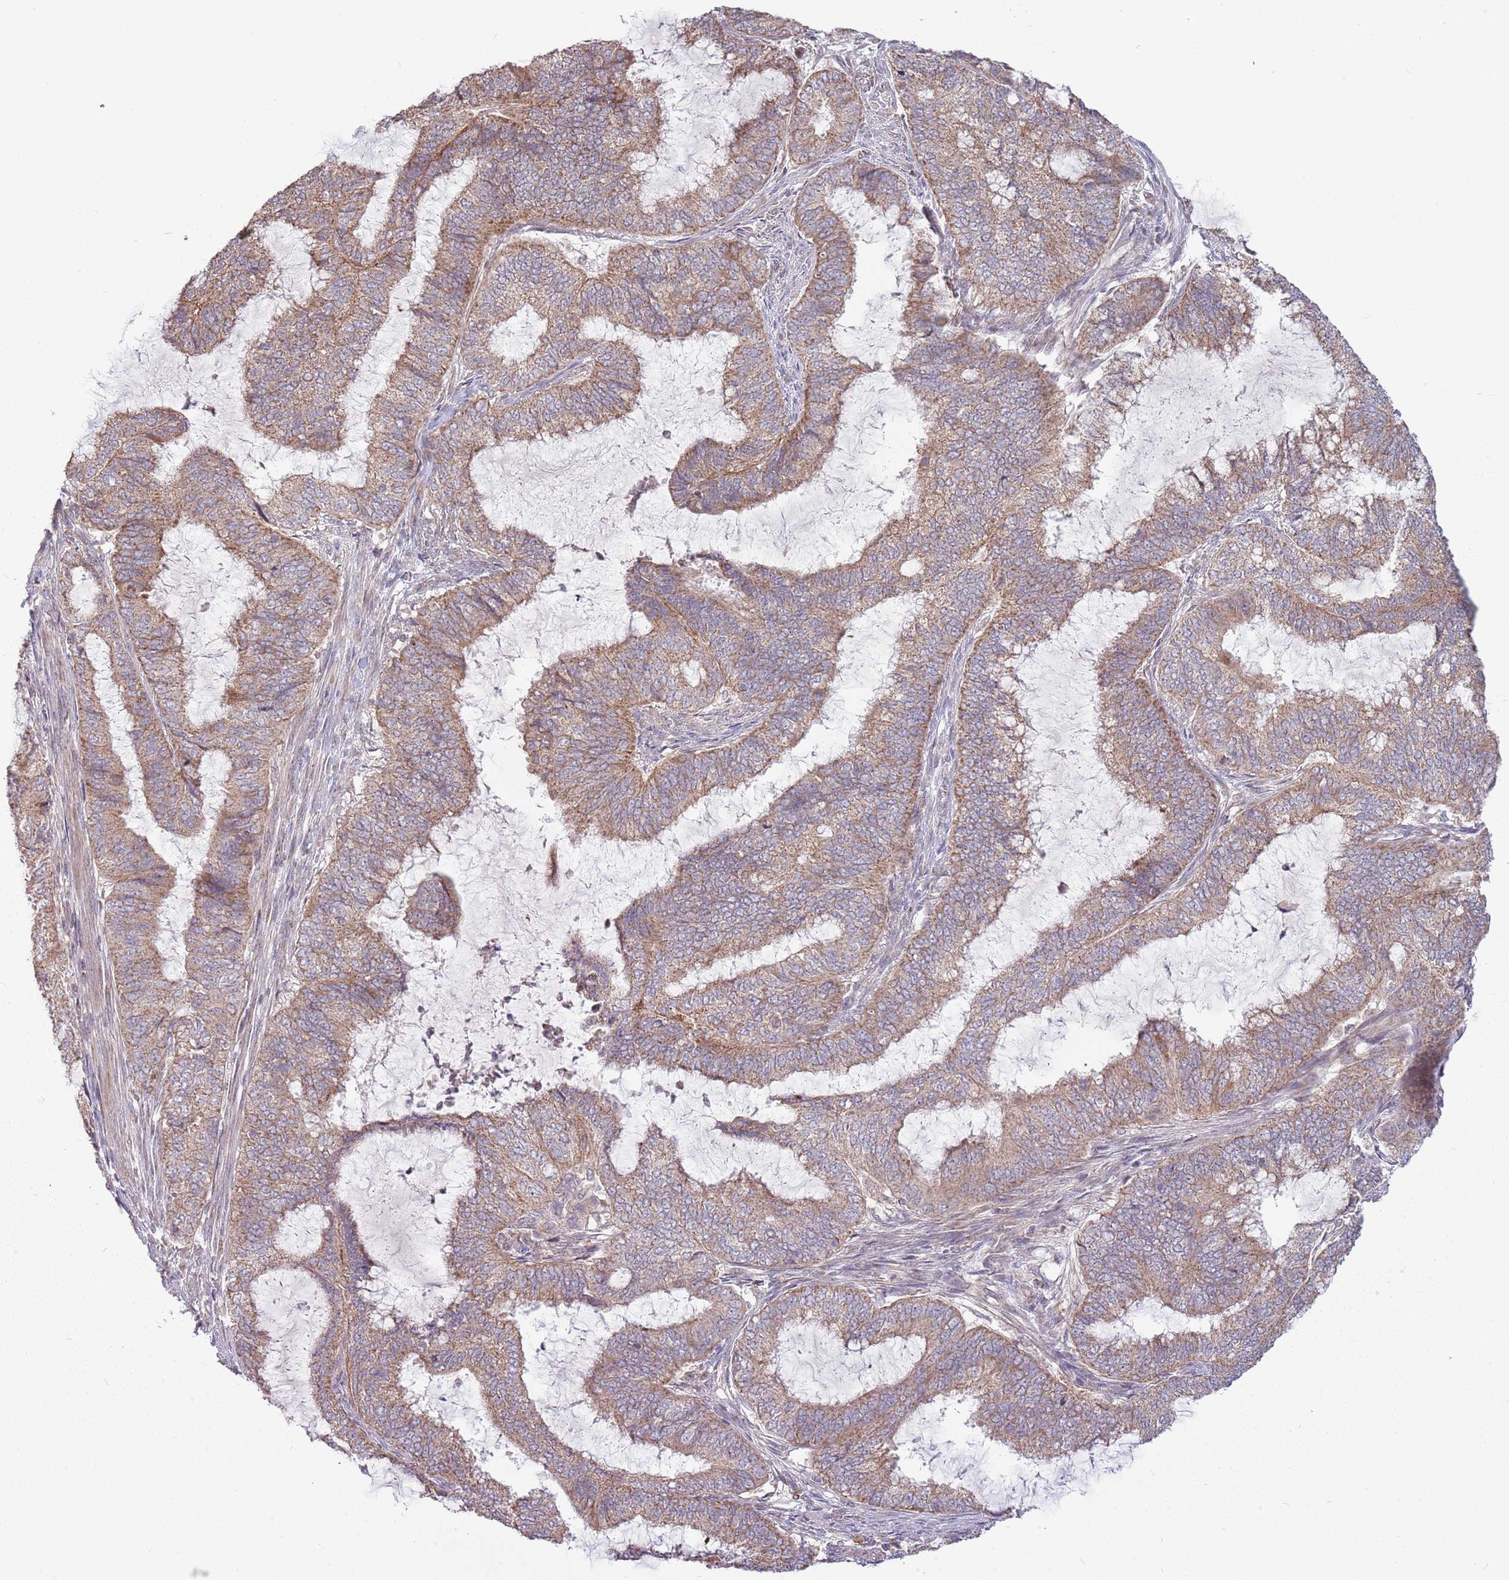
{"staining": {"intensity": "moderate", "quantity": "25%-75%", "location": "cytoplasmic/membranous"}, "tissue": "endometrial cancer", "cell_type": "Tumor cells", "image_type": "cancer", "snomed": [{"axis": "morphology", "description": "Adenocarcinoma, NOS"}, {"axis": "topography", "description": "Endometrium"}], "caption": "This is an image of immunohistochemistry staining of endometrial cancer, which shows moderate expression in the cytoplasmic/membranous of tumor cells.", "gene": "RNF181", "patient": {"sex": "female", "age": 51}}